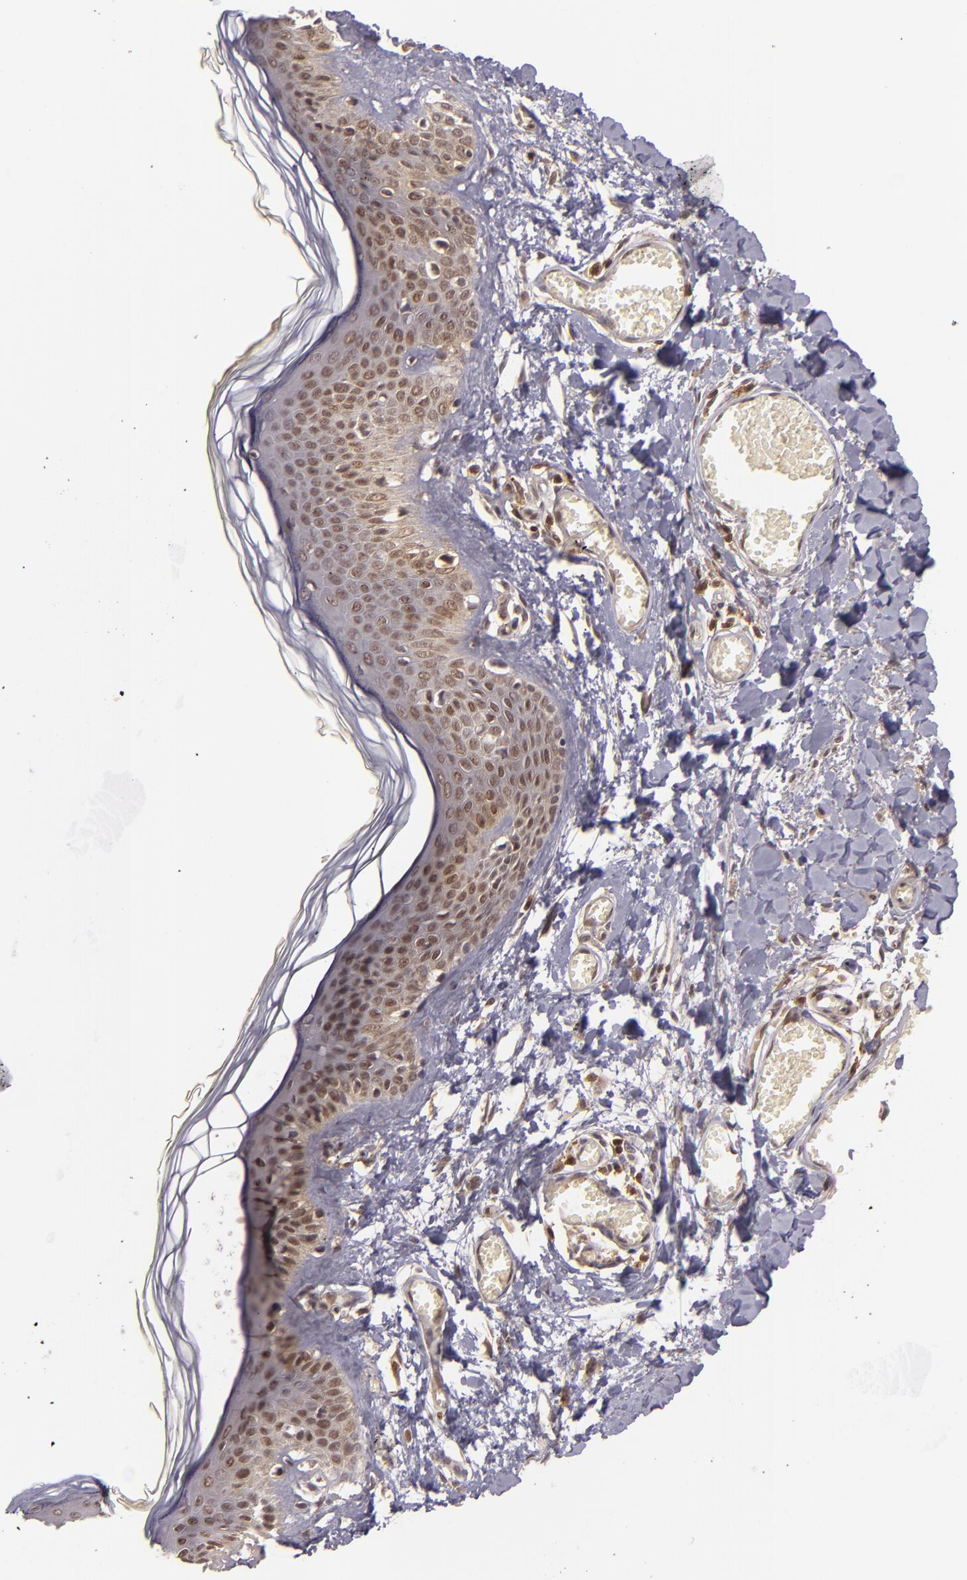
{"staining": {"intensity": "weak", "quantity": ">75%", "location": "nuclear"}, "tissue": "skin", "cell_type": "Fibroblasts", "image_type": "normal", "snomed": [{"axis": "morphology", "description": "Normal tissue, NOS"}, {"axis": "morphology", "description": "Sarcoma, NOS"}, {"axis": "topography", "description": "Skin"}, {"axis": "topography", "description": "Soft tissue"}], "caption": "This is a micrograph of IHC staining of normal skin, which shows weak staining in the nuclear of fibroblasts.", "gene": "ZBTB33", "patient": {"sex": "female", "age": 51}}